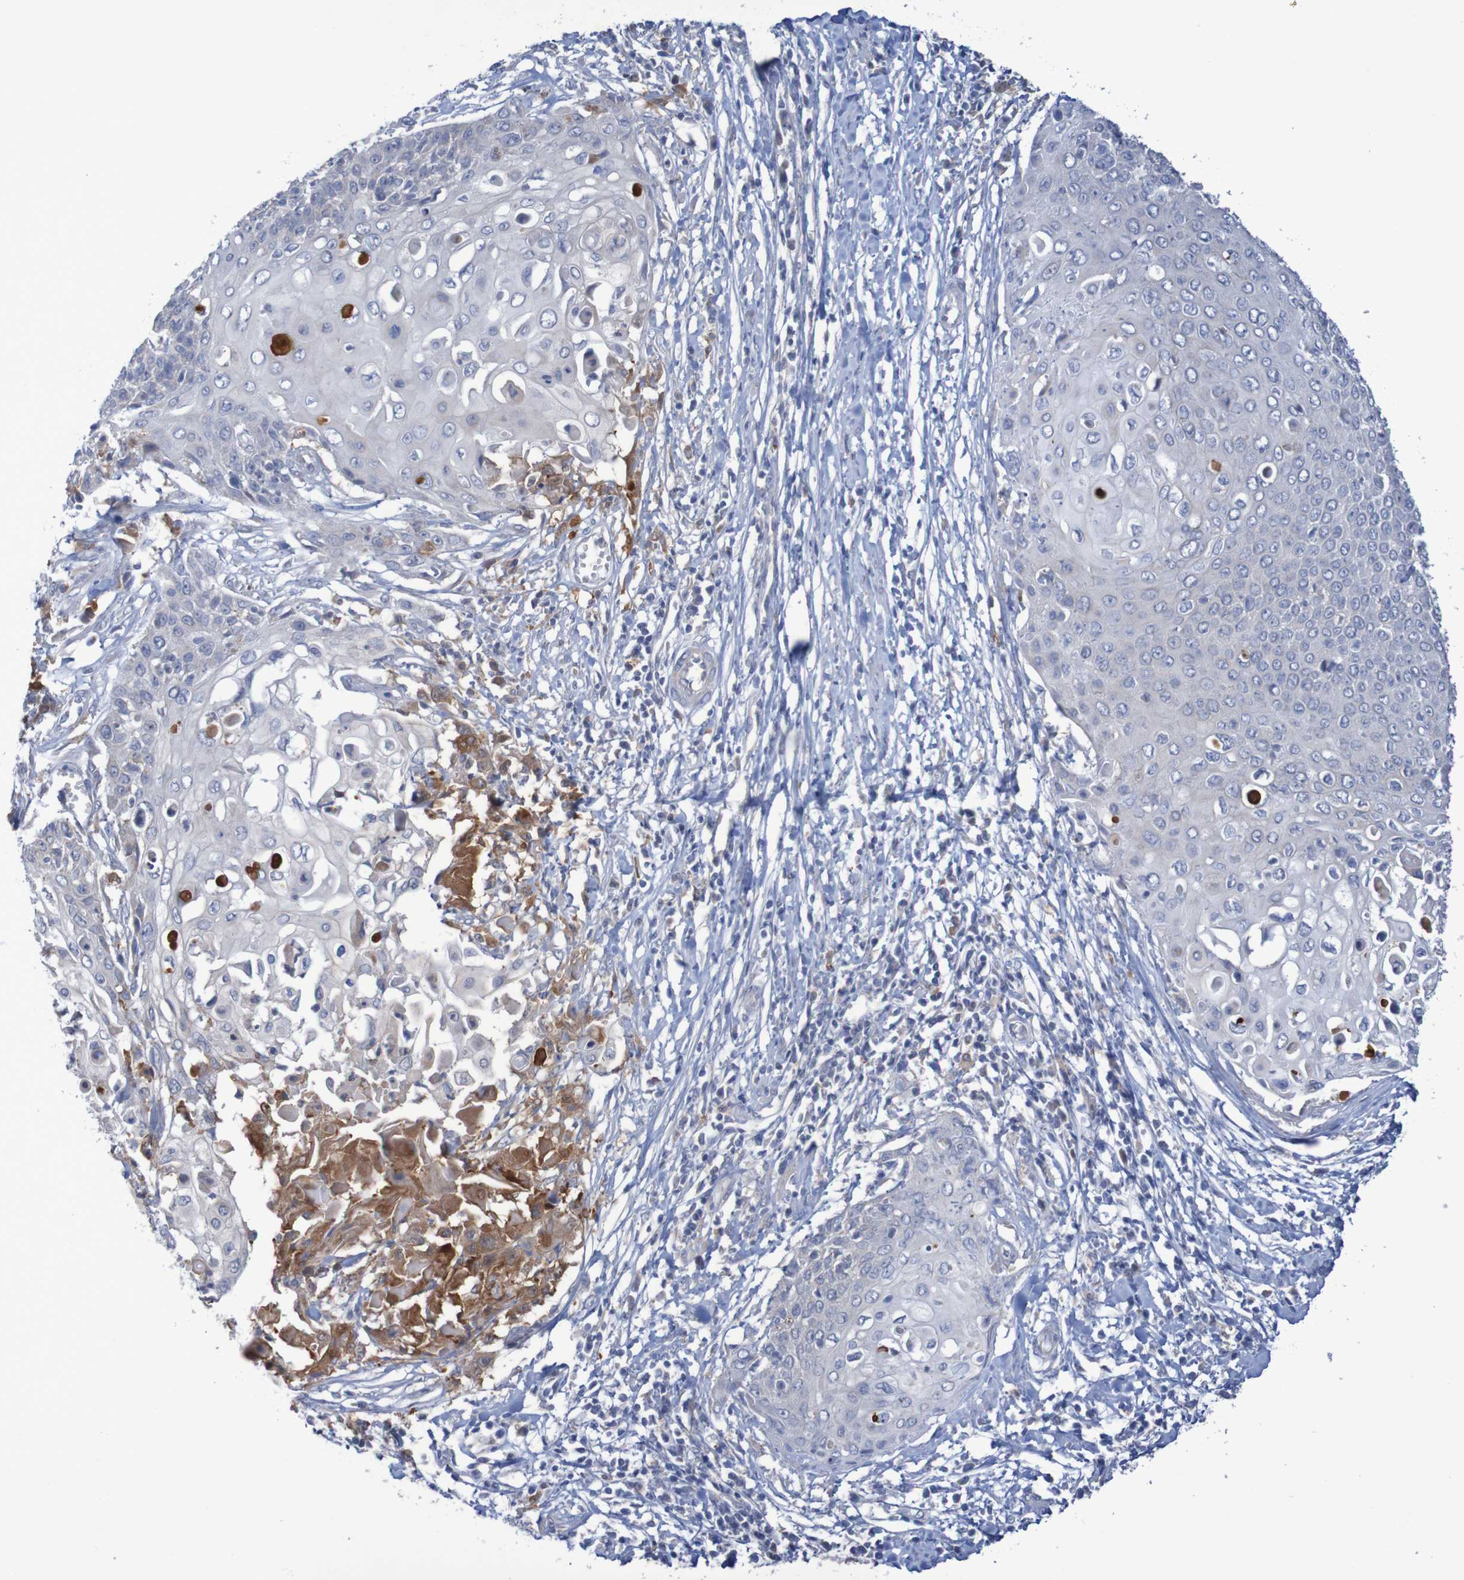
{"staining": {"intensity": "negative", "quantity": "none", "location": "none"}, "tissue": "cervical cancer", "cell_type": "Tumor cells", "image_type": "cancer", "snomed": [{"axis": "morphology", "description": "Squamous cell carcinoma, NOS"}, {"axis": "topography", "description": "Cervix"}], "caption": "IHC image of neoplastic tissue: cervical squamous cell carcinoma stained with DAB (3,3'-diaminobenzidine) shows no significant protein staining in tumor cells.", "gene": "FBP2", "patient": {"sex": "female", "age": 39}}